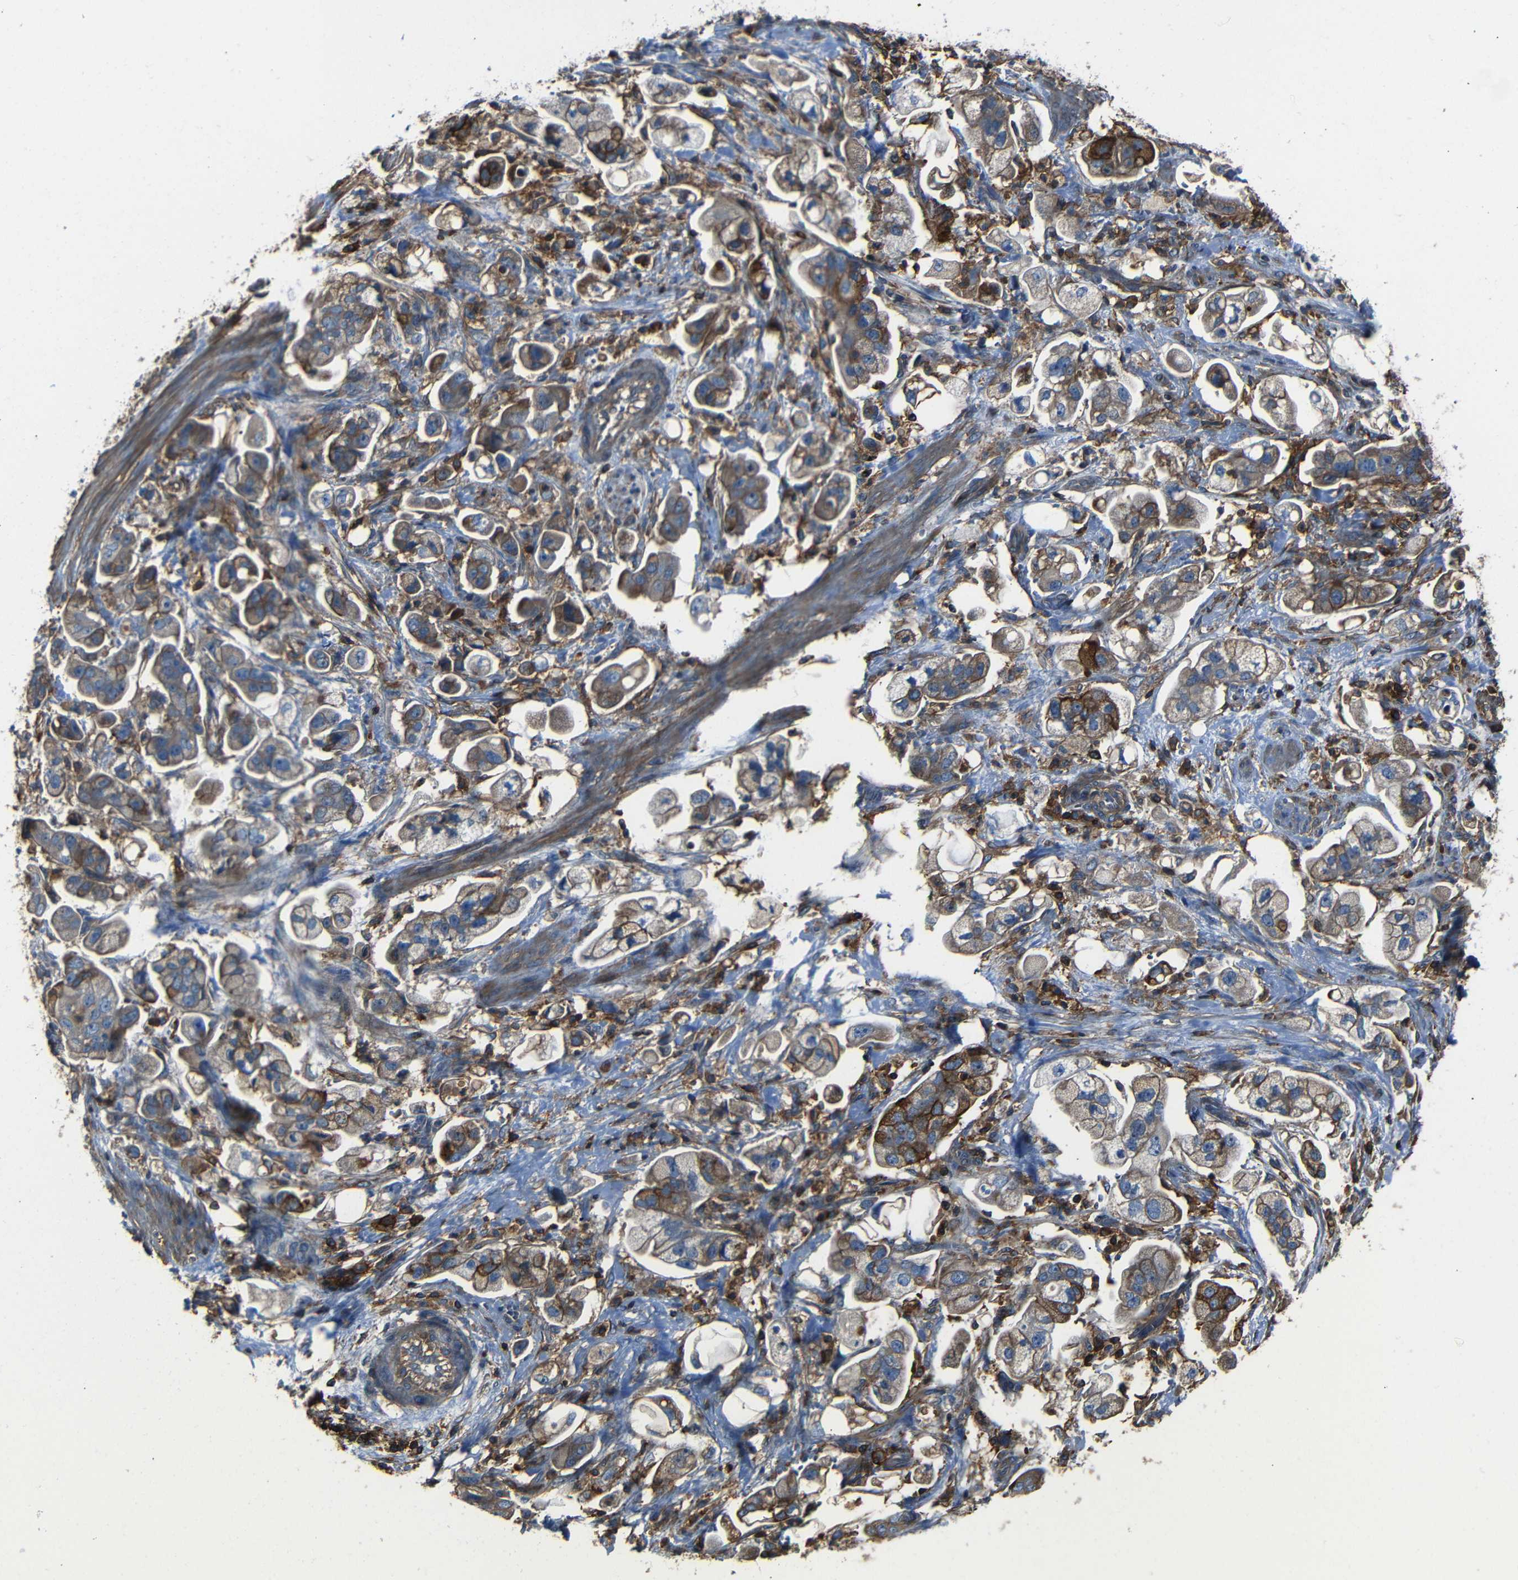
{"staining": {"intensity": "moderate", "quantity": ">75%", "location": "cytoplasmic/membranous"}, "tissue": "stomach cancer", "cell_type": "Tumor cells", "image_type": "cancer", "snomed": [{"axis": "morphology", "description": "Adenocarcinoma, NOS"}, {"axis": "topography", "description": "Stomach"}], "caption": "IHC histopathology image of human stomach adenocarcinoma stained for a protein (brown), which reveals medium levels of moderate cytoplasmic/membranous expression in approximately >75% of tumor cells.", "gene": "ADGRE5", "patient": {"sex": "male", "age": 62}}